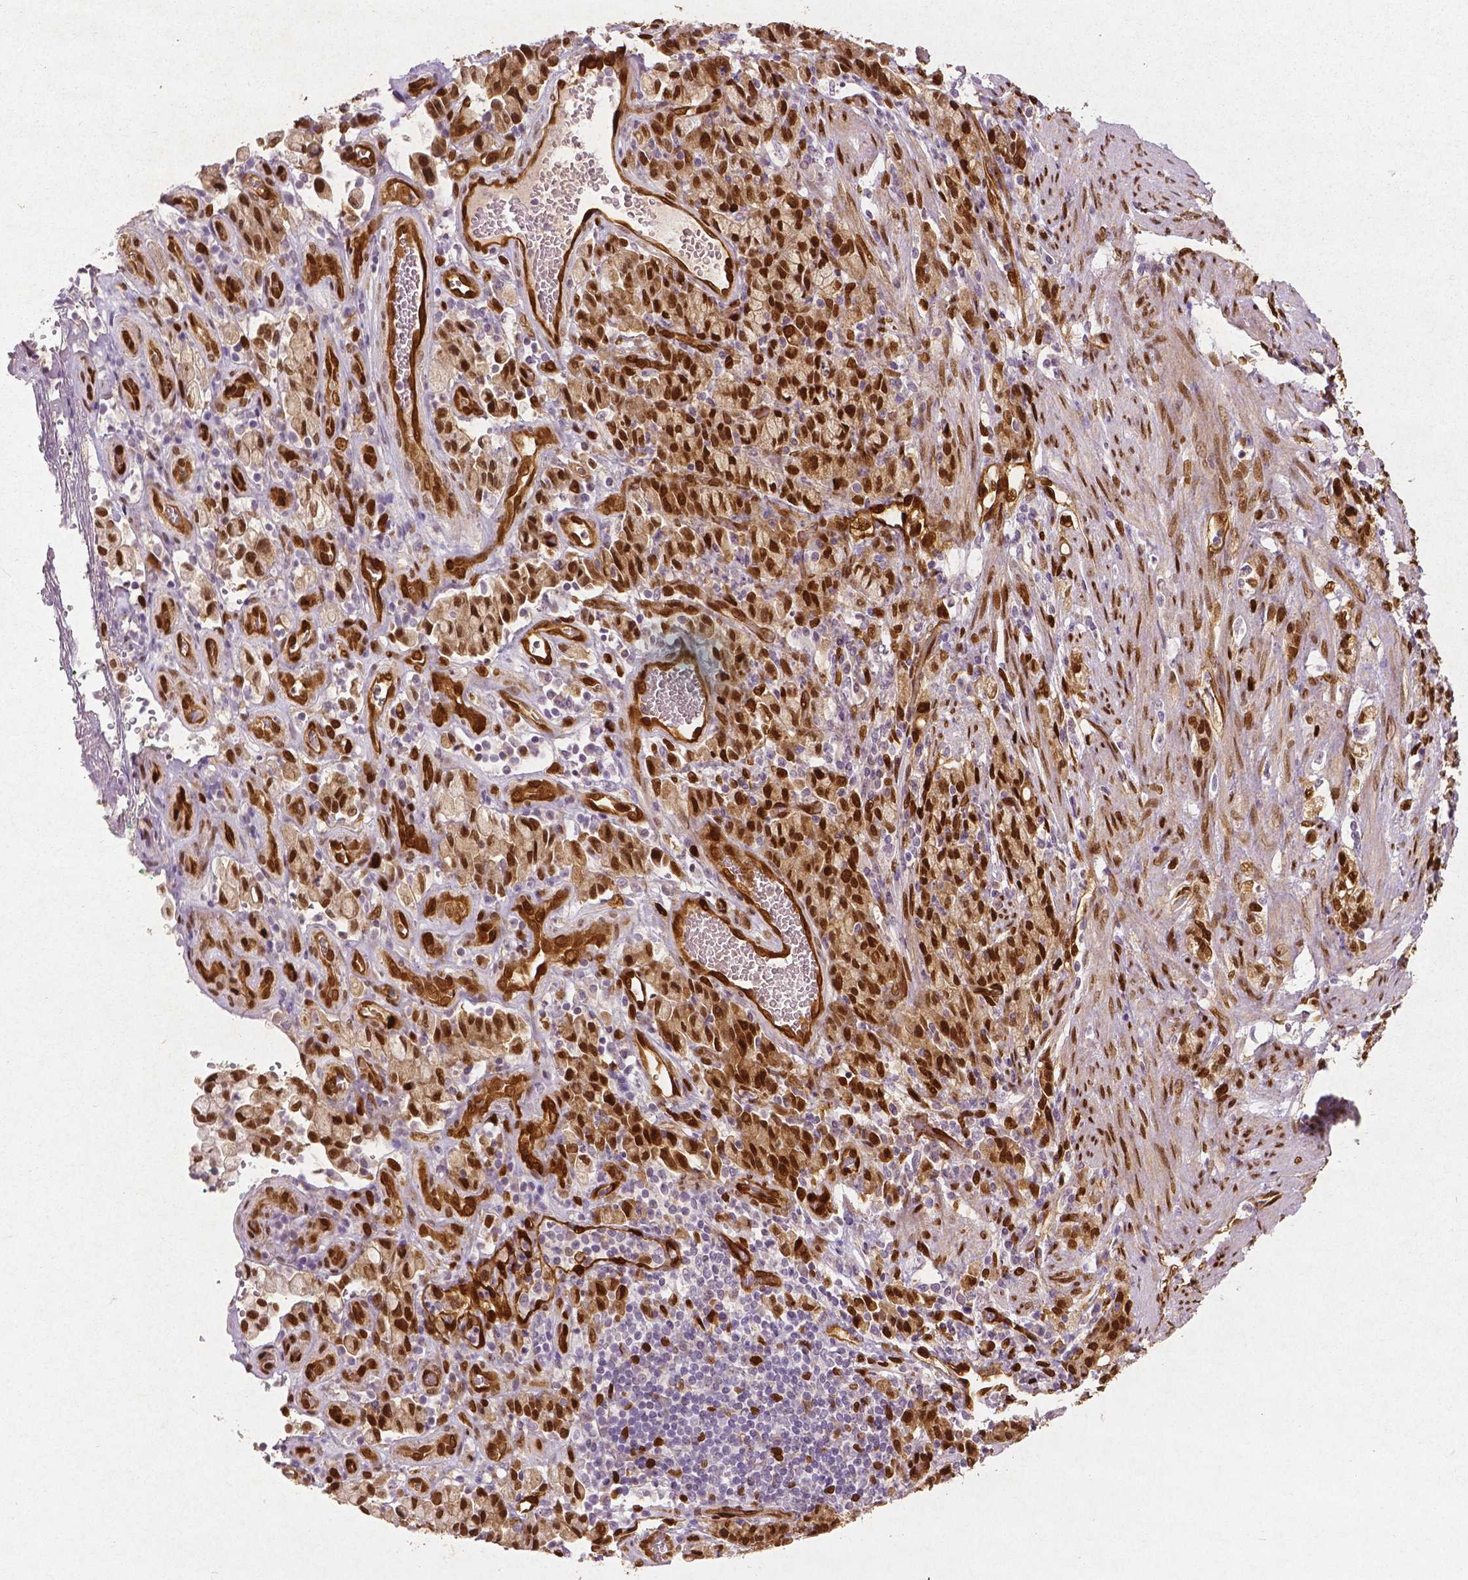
{"staining": {"intensity": "strong", "quantity": ">75%", "location": "cytoplasmic/membranous,nuclear"}, "tissue": "stomach cancer", "cell_type": "Tumor cells", "image_type": "cancer", "snomed": [{"axis": "morphology", "description": "Adenocarcinoma, NOS"}, {"axis": "topography", "description": "Stomach"}], "caption": "This micrograph exhibits adenocarcinoma (stomach) stained with immunohistochemistry to label a protein in brown. The cytoplasmic/membranous and nuclear of tumor cells show strong positivity for the protein. Nuclei are counter-stained blue.", "gene": "WWTR1", "patient": {"sex": "male", "age": 77}}